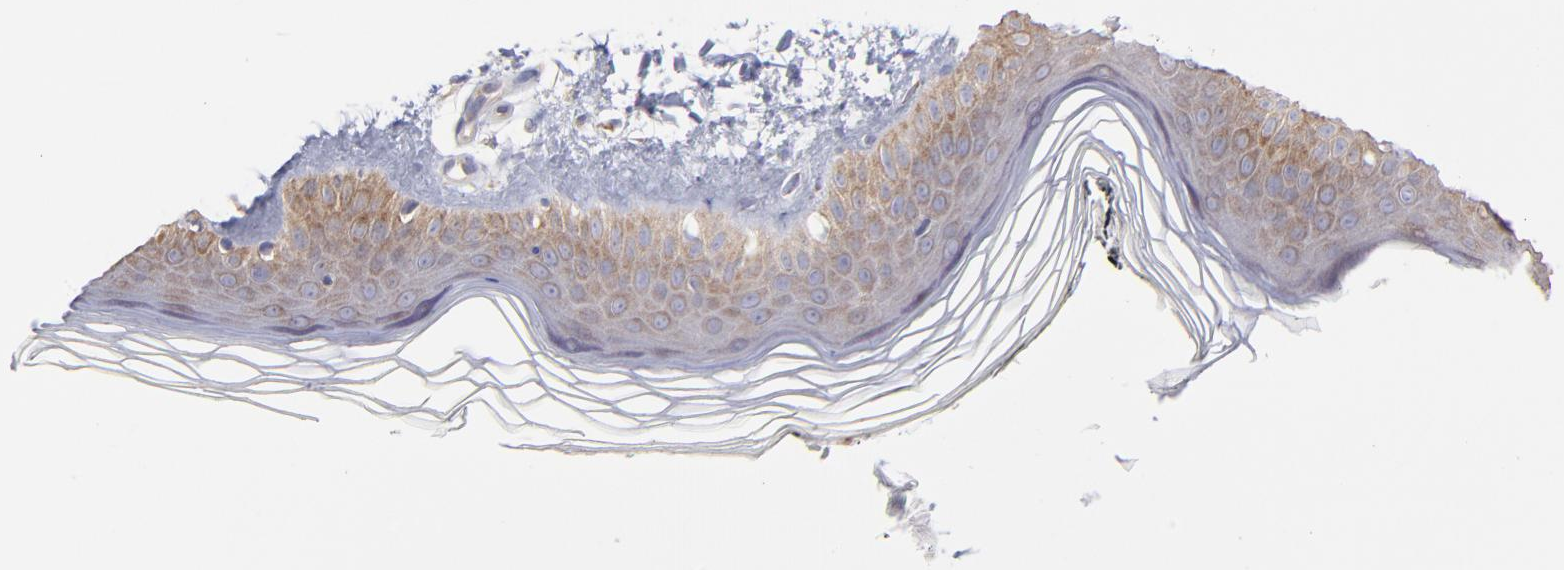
{"staining": {"intensity": "weak", "quantity": "25%-75%", "location": "cytoplasmic/membranous"}, "tissue": "skin", "cell_type": "Fibroblasts", "image_type": "normal", "snomed": [{"axis": "morphology", "description": "Normal tissue, NOS"}, {"axis": "topography", "description": "Skin"}], "caption": "Fibroblasts show weak cytoplasmic/membranous staining in about 25%-75% of cells in unremarkable skin.", "gene": "RPLP0", "patient": {"sex": "female", "age": 19}}